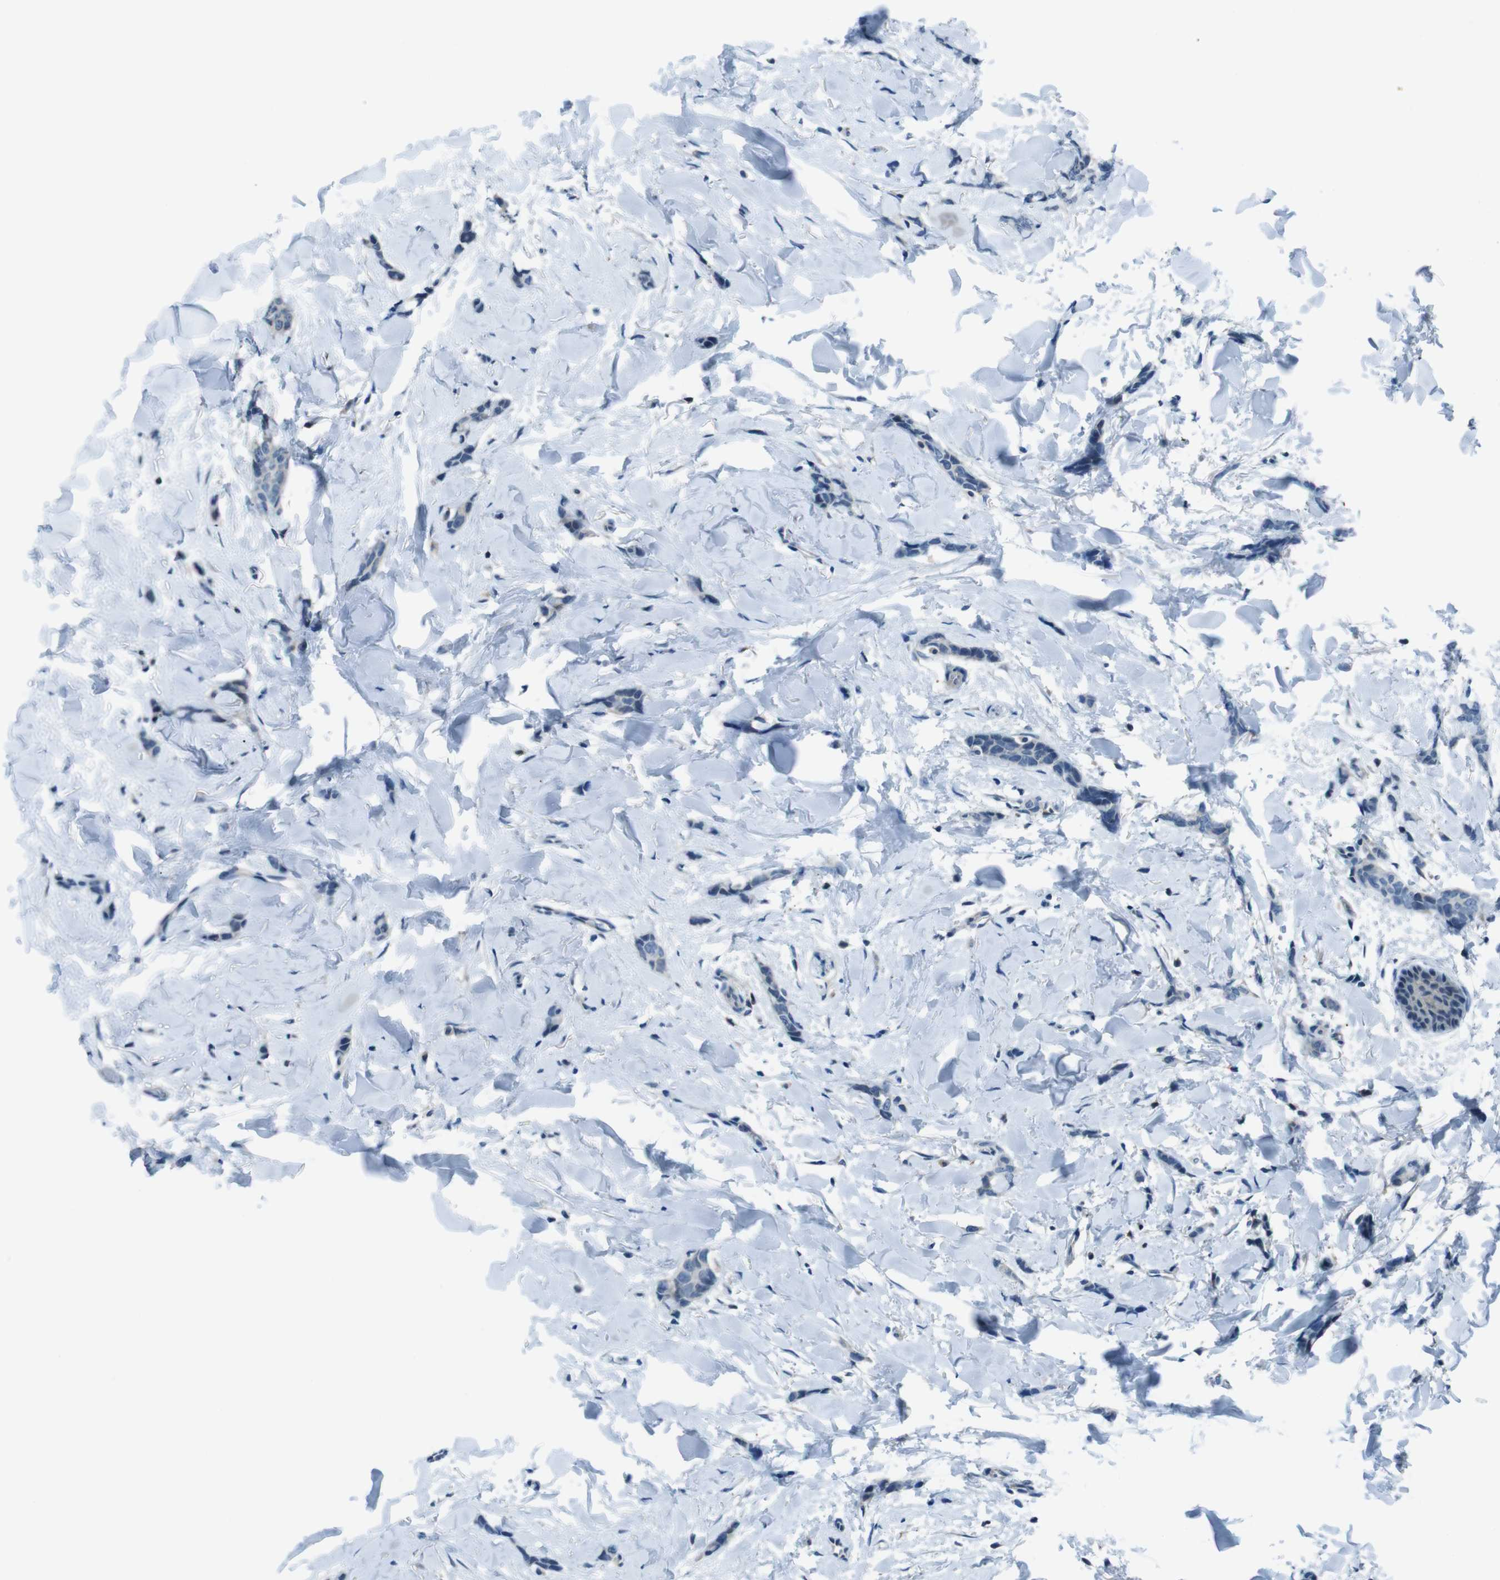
{"staining": {"intensity": "negative", "quantity": "none", "location": "none"}, "tissue": "breast cancer", "cell_type": "Tumor cells", "image_type": "cancer", "snomed": [{"axis": "morphology", "description": "Lobular carcinoma"}, {"axis": "topography", "description": "Skin"}, {"axis": "topography", "description": "Breast"}], "caption": "A high-resolution histopathology image shows IHC staining of breast lobular carcinoma, which exhibits no significant positivity in tumor cells. Brightfield microscopy of immunohistochemistry (IHC) stained with DAB (brown) and hematoxylin (blue), captured at high magnification.", "gene": "NANOS2", "patient": {"sex": "female", "age": 46}}